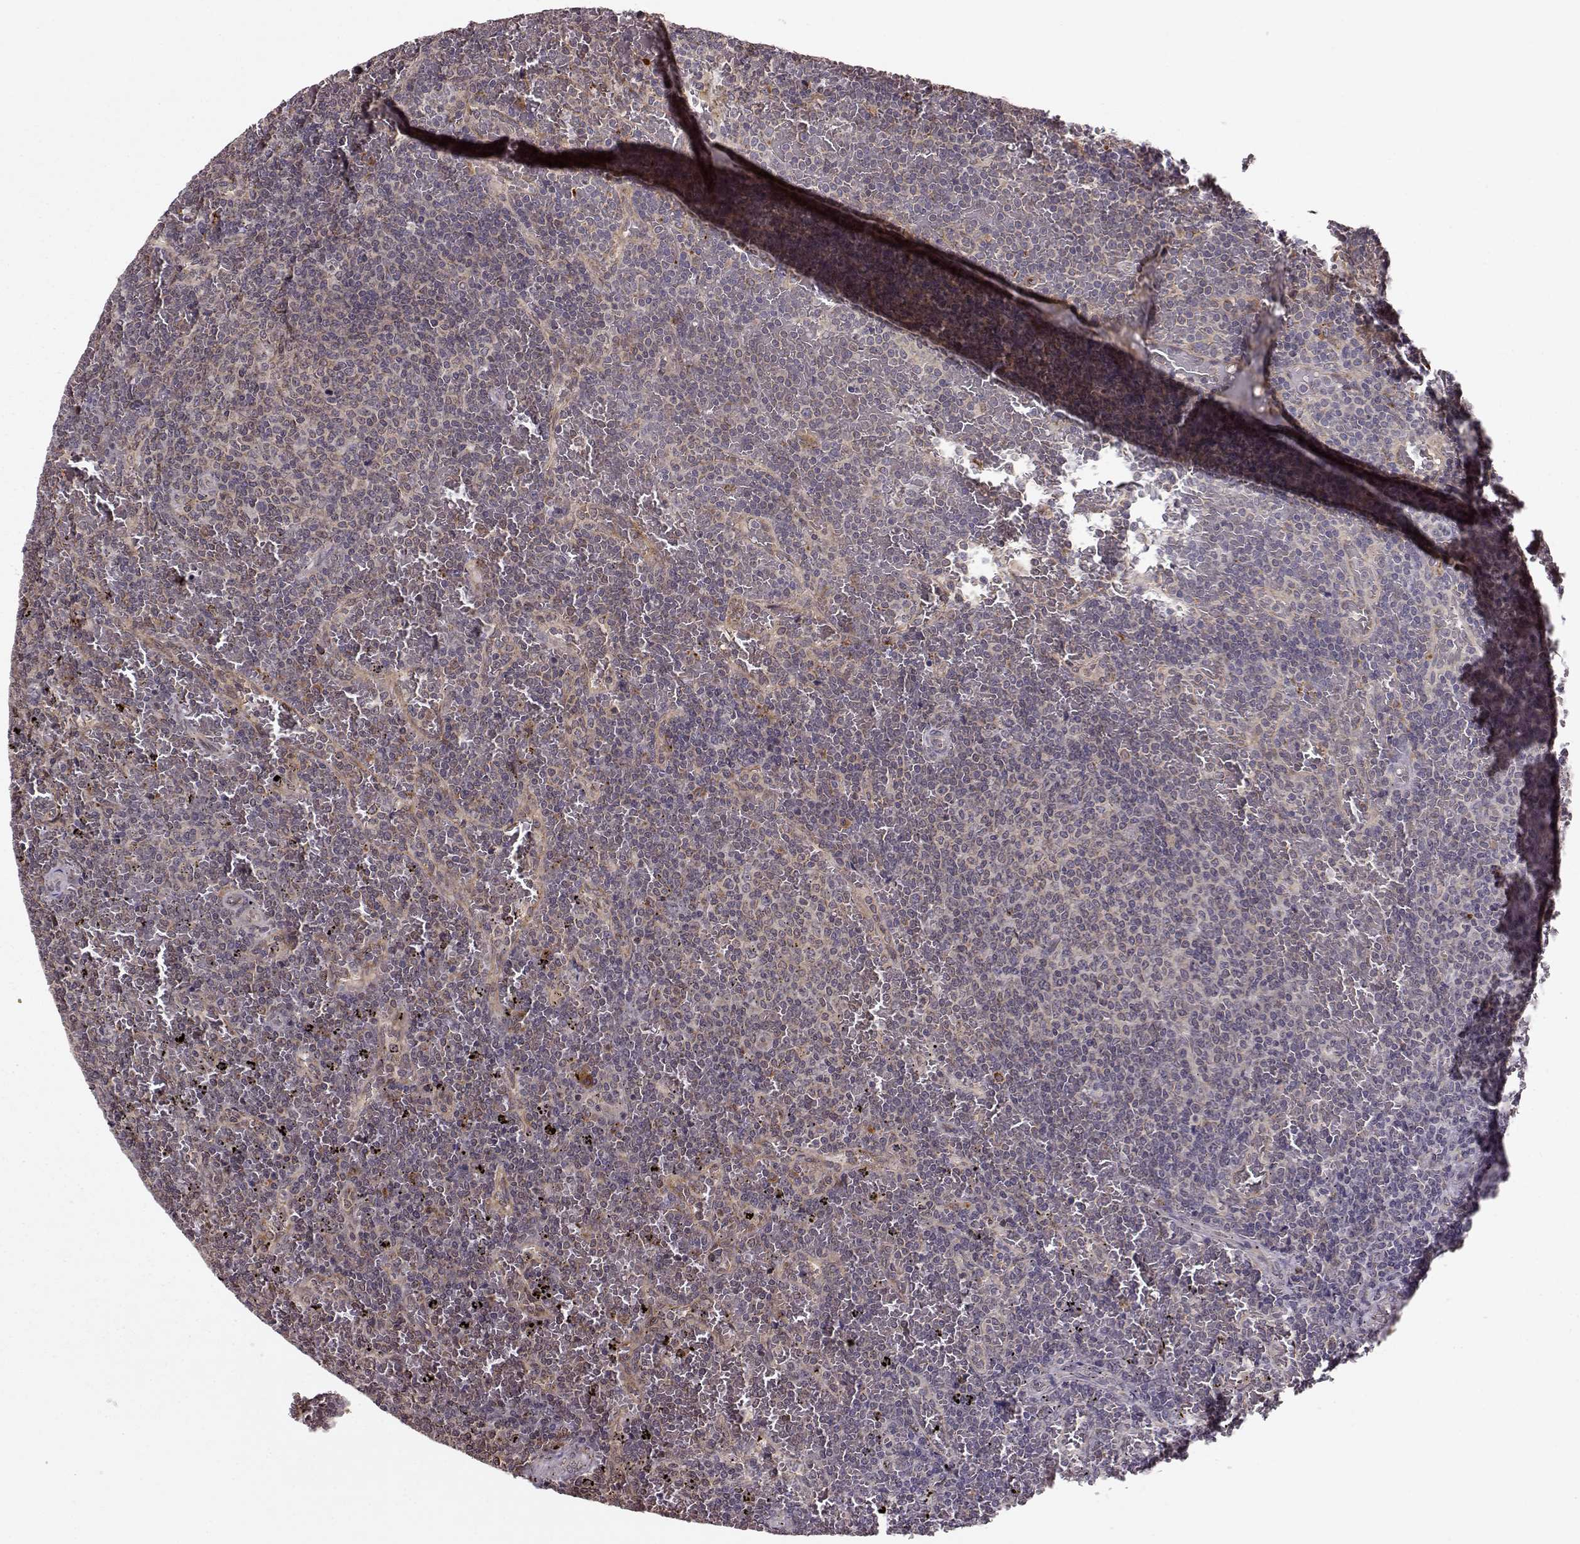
{"staining": {"intensity": "weak", "quantity": "25%-75%", "location": "cytoplasmic/membranous"}, "tissue": "lymphoma", "cell_type": "Tumor cells", "image_type": "cancer", "snomed": [{"axis": "morphology", "description": "Malignant lymphoma, non-Hodgkin's type, Low grade"}, {"axis": "topography", "description": "Spleen"}], "caption": "Human lymphoma stained for a protein (brown) exhibits weak cytoplasmic/membranous positive positivity in about 25%-75% of tumor cells.", "gene": "YIPF5", "patient": {"sex": "female", "age": 77}}